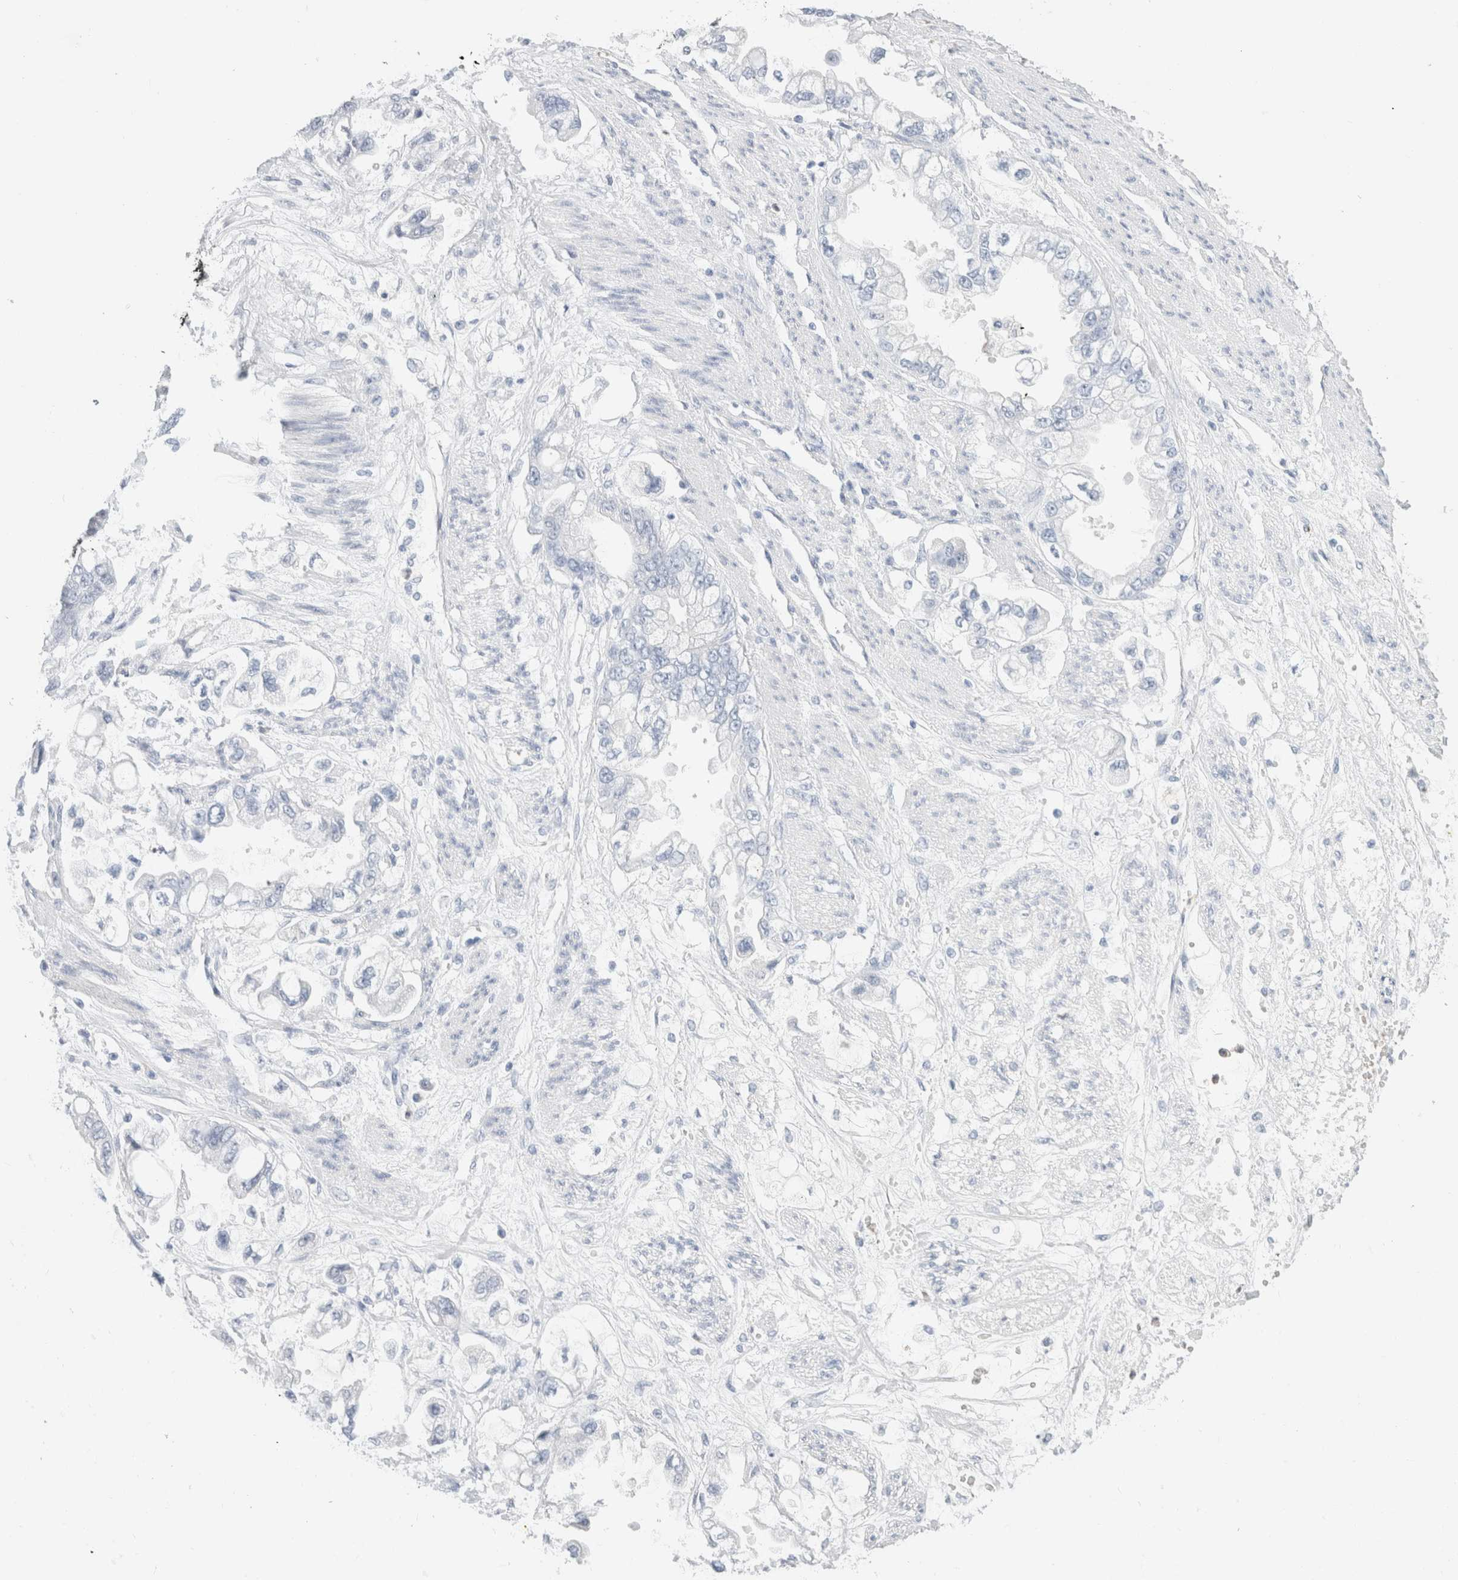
{"staining": {"intensity": "negative", "quantity": "none", "location": "none"}, "tissue": "stomach cancer", "cell_type": "Tumor cells", "image_type": "cancer", "snomed": [{"axis": "morphology", "description": "Adenocarcinoma, NOS"}, {"axis": "topography", "description": "Stomach"}], "caption": "The immunohistochemistry histopathology image has no significant staining in tumor cells of stomach adenocarcinoma tissue. (DAB immunohistochemistry (IHC) visualized using brightfield microscopy, high magnification).", "gene": "ARG1", "patient": {"sex": "male", "age": 62}}